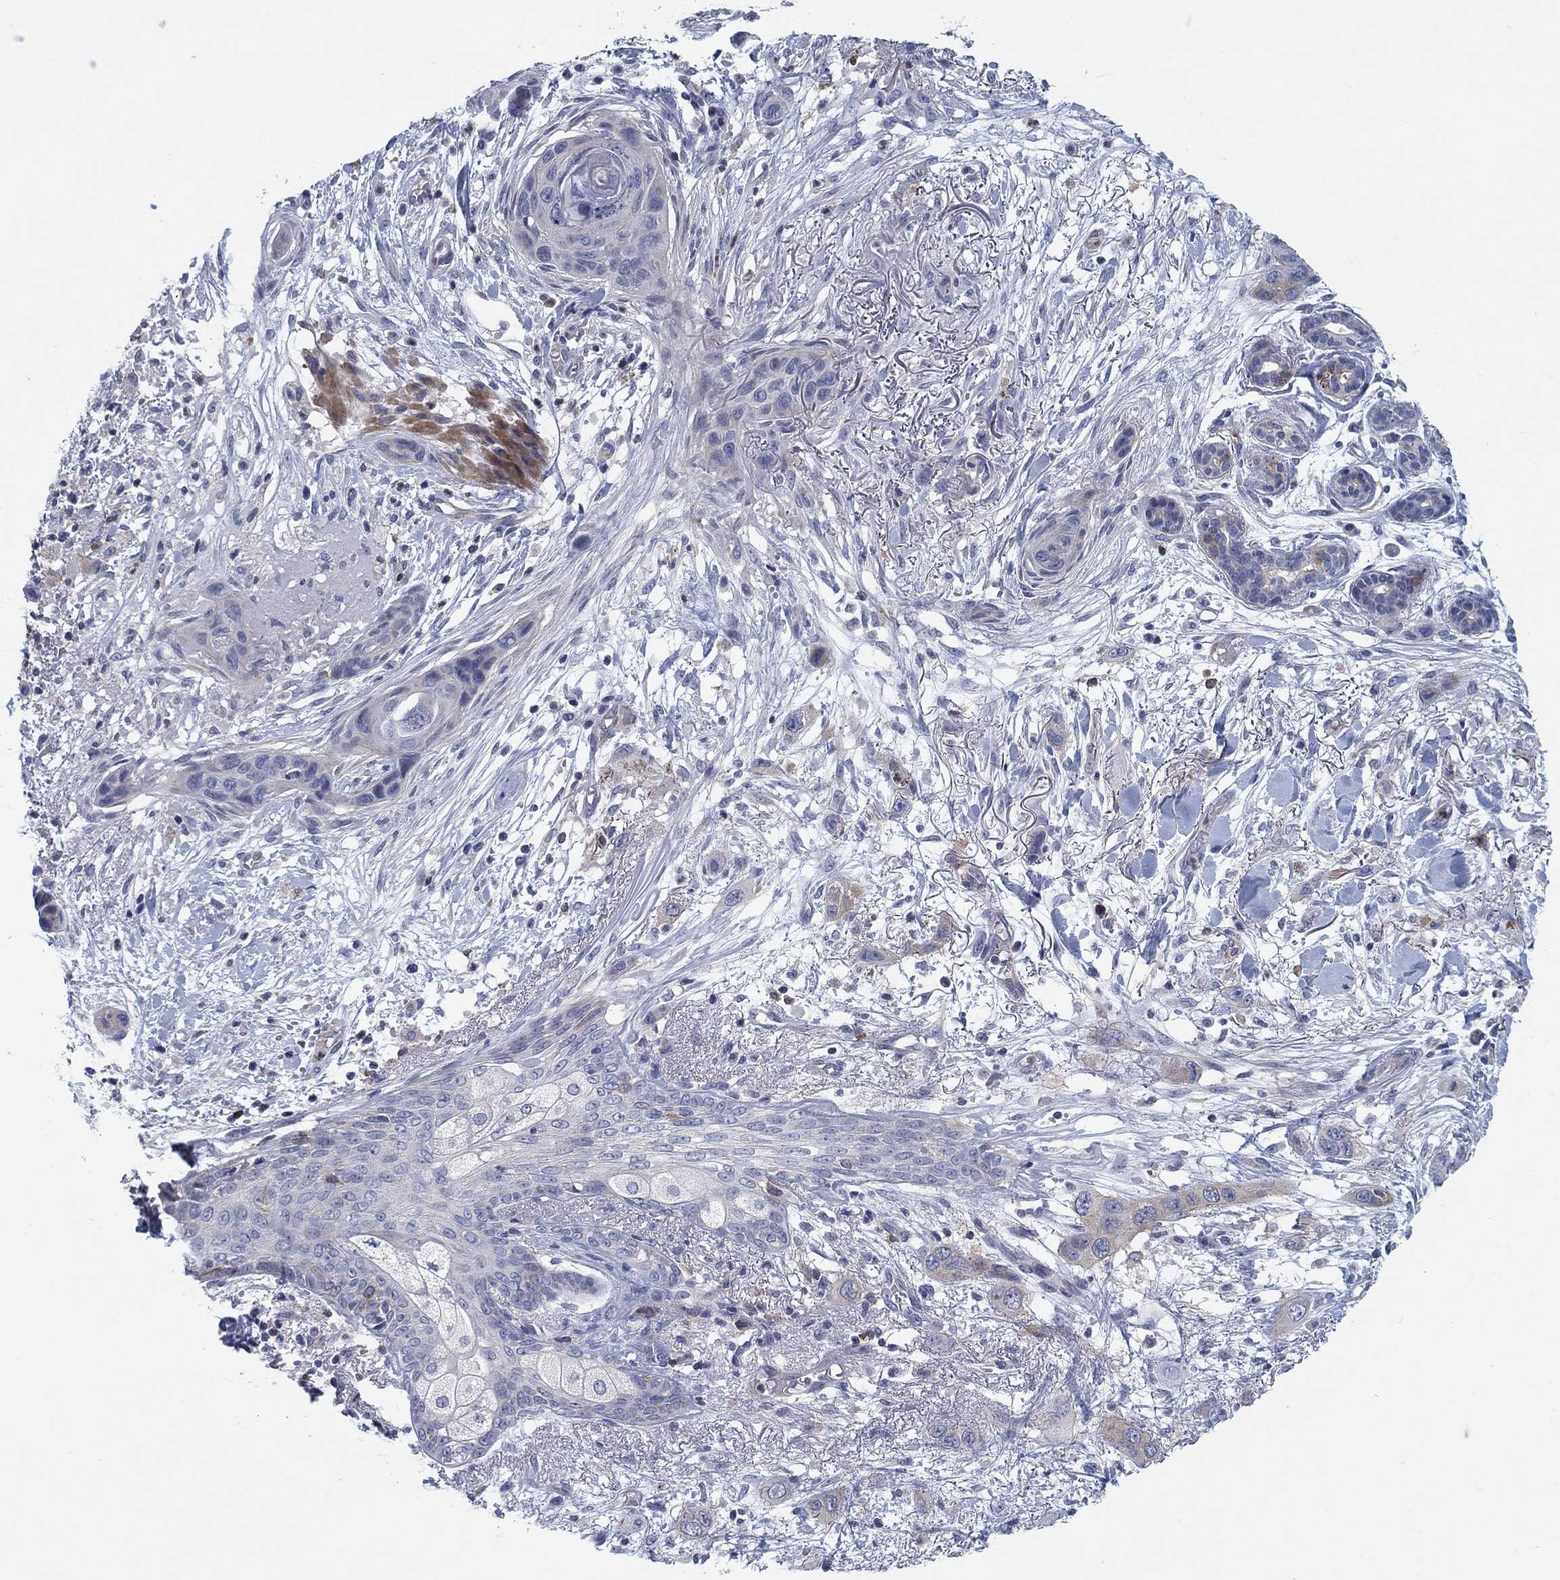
{"staining": {"intensity": "weak", "quantity": "<25%", "location": "cytoplasmic/membranous"}, "tissue": "skin cancer", "cell_type": "Tumor cells", "image_type": "cancer", "snomed": [{"axis": "morphology", "description": "Squamous cell carcinoma, NOS"}, {"axis": "topography", "description": "Skin"}], "caption": "IHC image of squamous cell carcinoma (skin) stained for a protein (brown), which demonstrates no positivity in tumor cells.", "gene": "KIF15", "patient": {"sex": "male", "age": 79}}